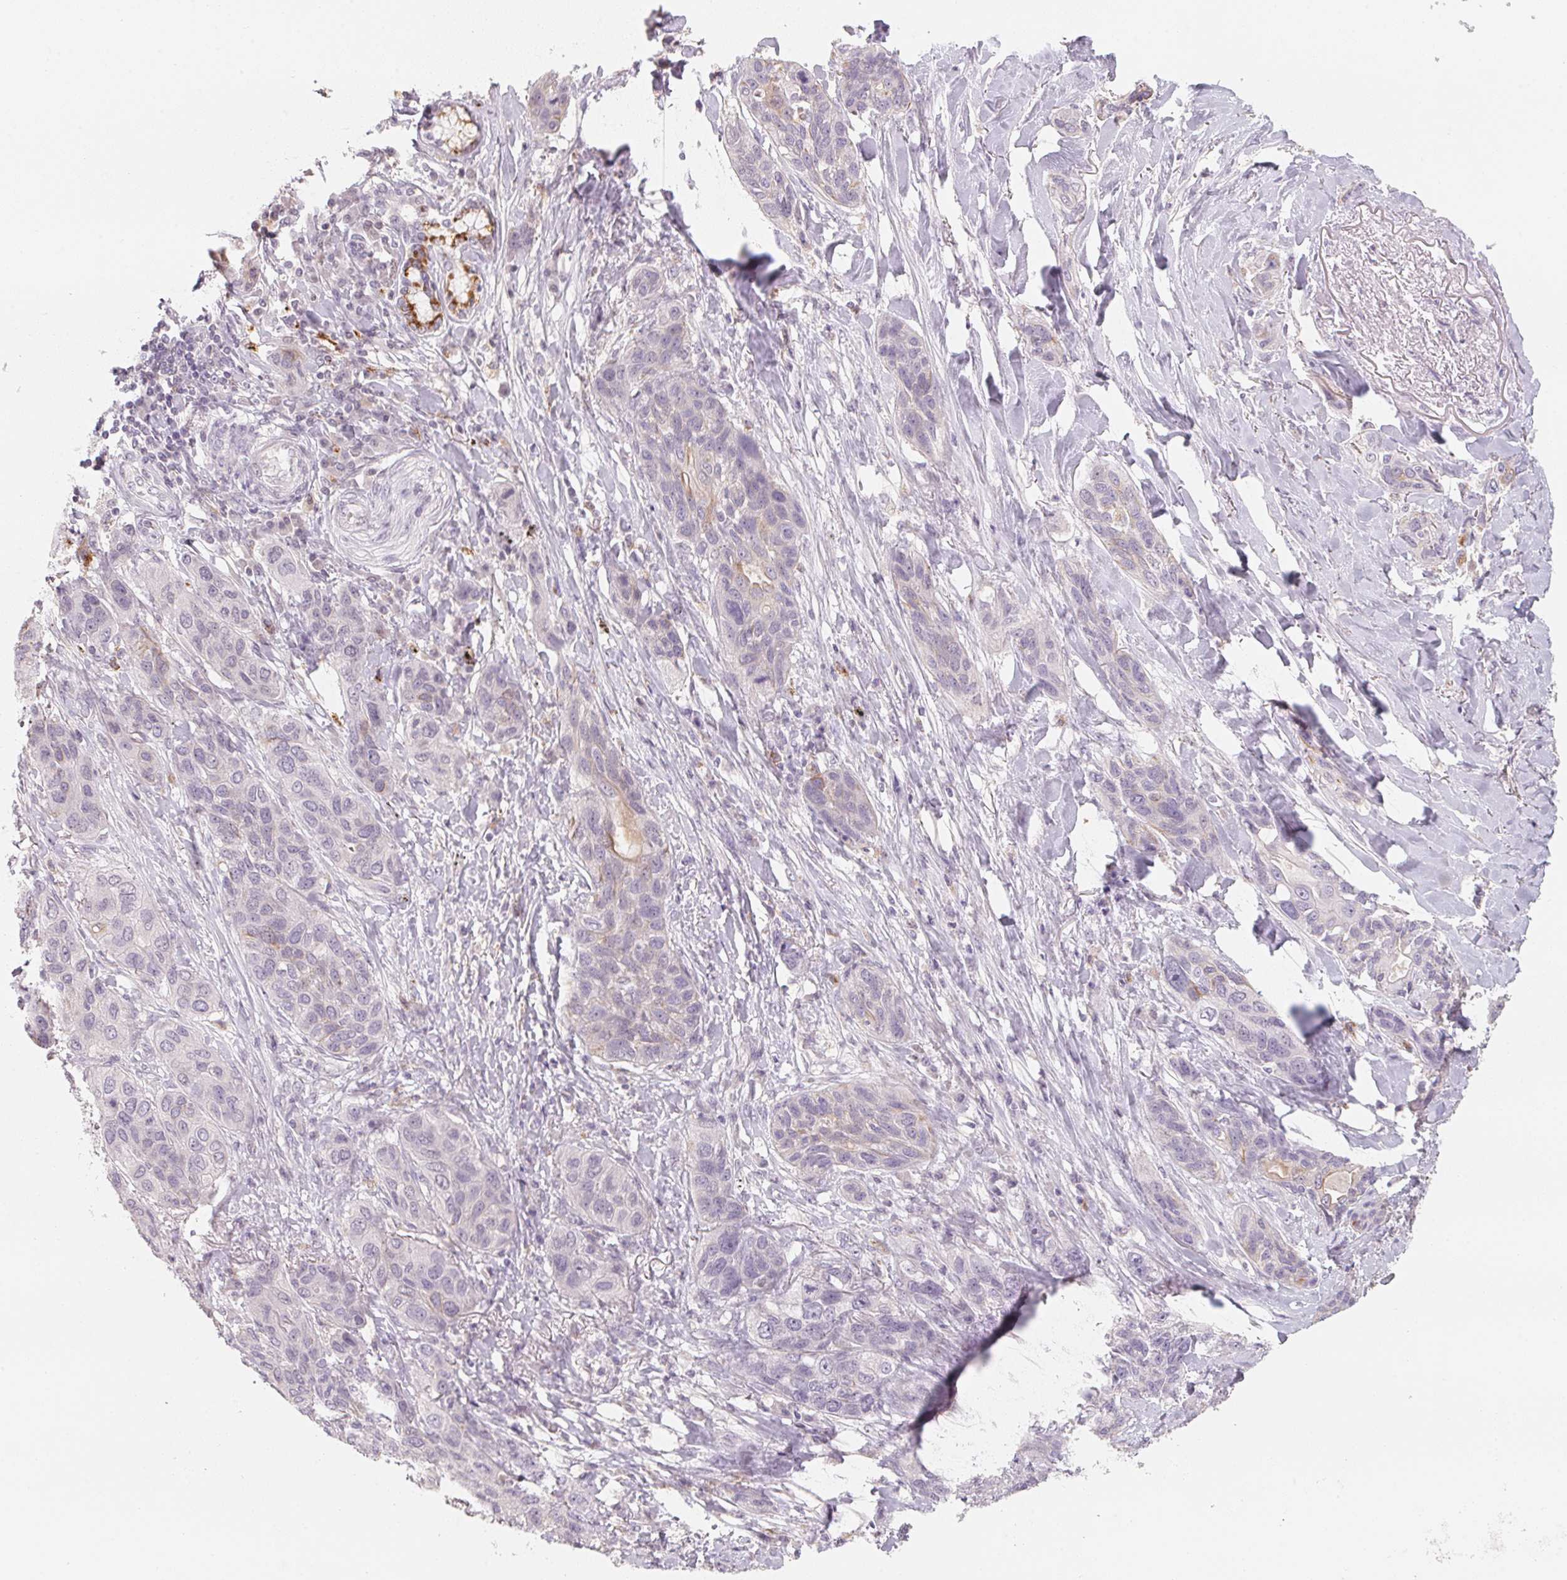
{"staining": {"intensity": "negative", "quantity": "none", "location": "none"}, "tissue": "lung cancer", "cell_type": "Tumor cells", "image_type": "cancer", "snomed": [{"axis": "morphology", "description": "Squamous cell carcinoma, NOS"}, {"axis": "topography", "description": "Lung"}], "caption": "This is an immunohistochemistry photomicrograph of human lung squamous cell carcinoma. There is no staining in tumor cells.", "gene": "TREH", "patient": {"sex": "female", "age": 70}}